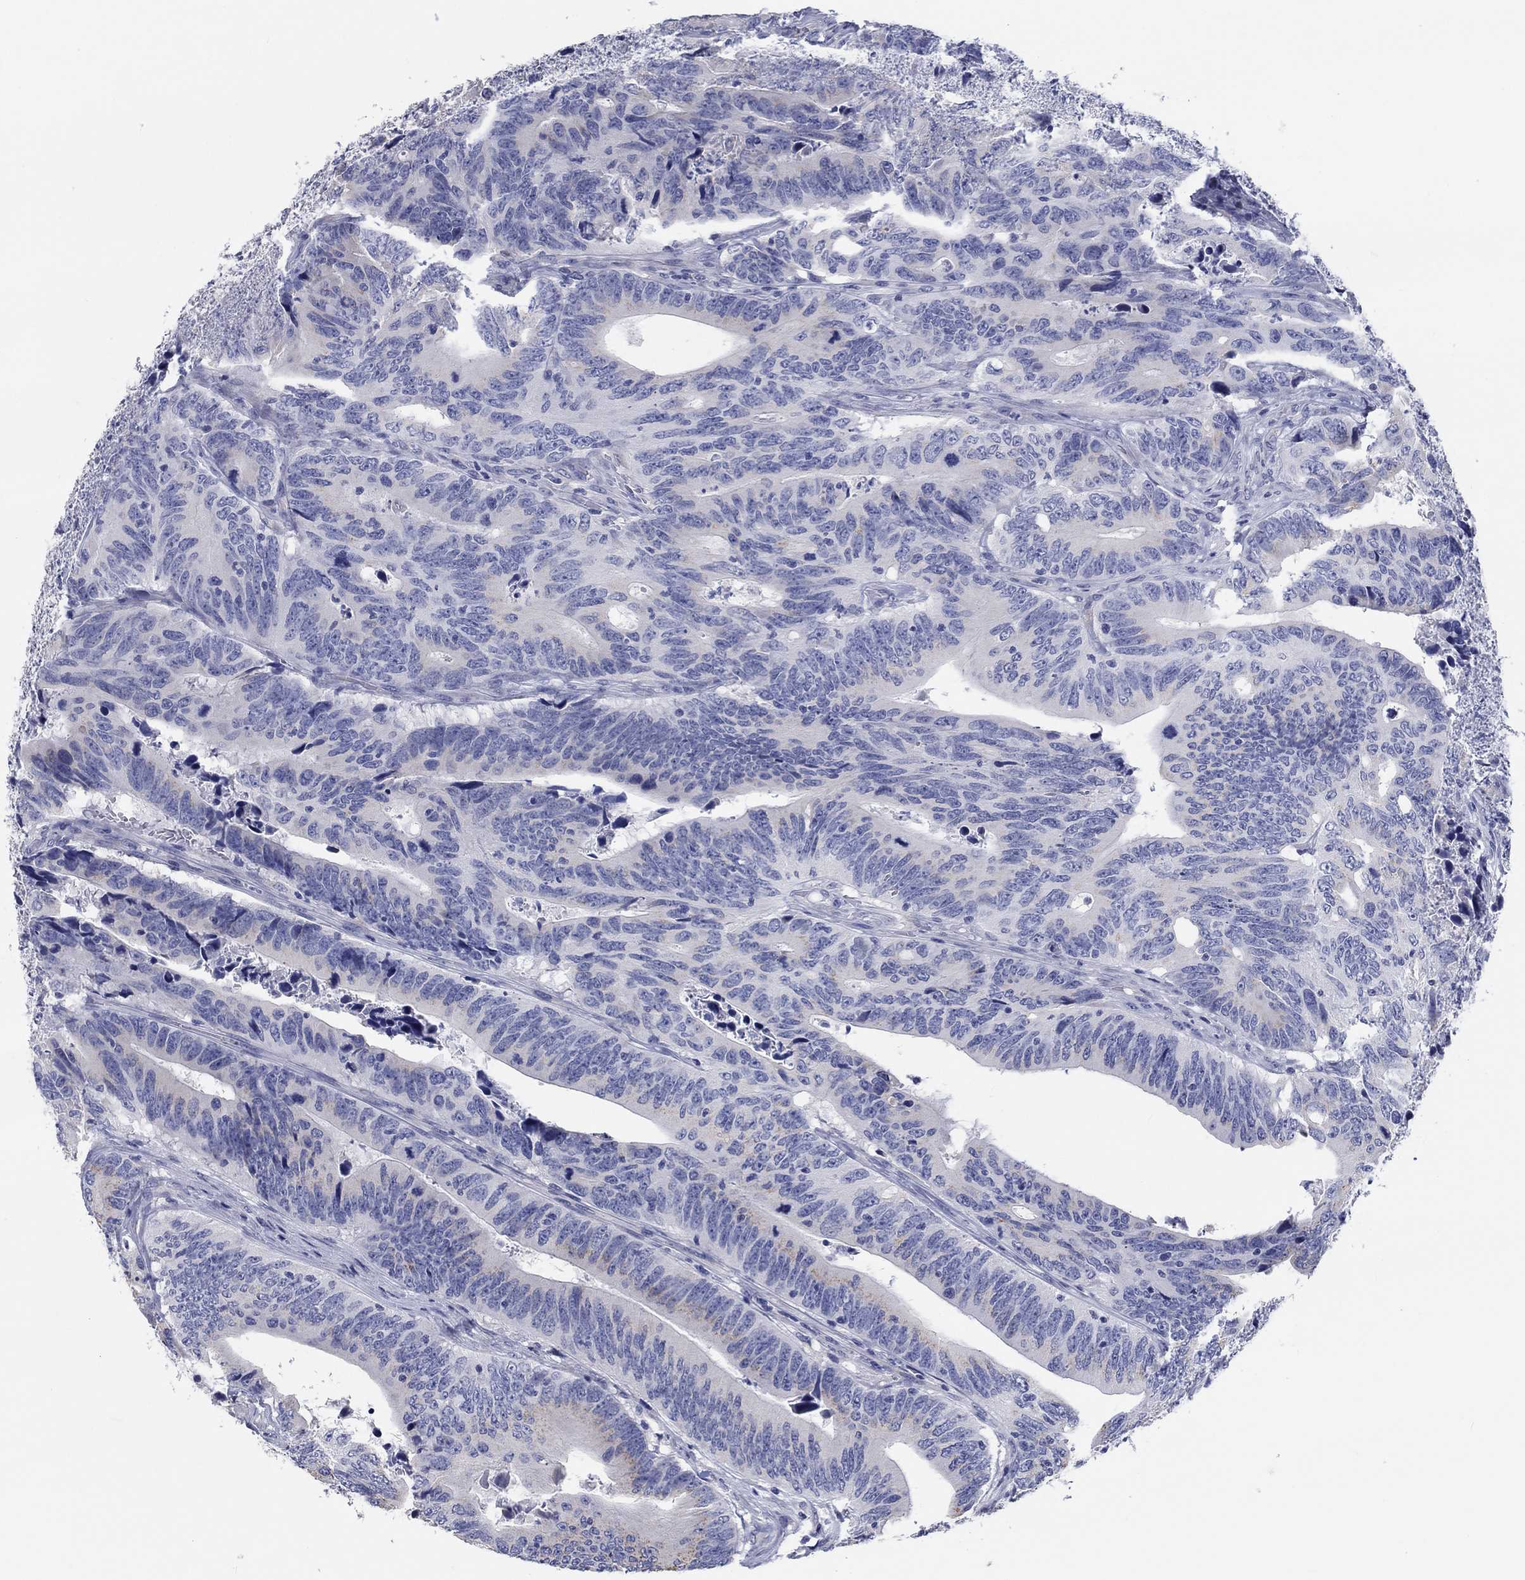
{"staining": {"intensity": "weak", "quantity": "<25%", "location": "cytoplasmic/membranous"}, "tissue": "colorectal cancer", "cell_type": "Tumor cells", "image_type": "cancer", "snomed": [{"axis": "morphology", "description": "Adenocarcinoma, NOS"}, {"axis": "topography", "description": "Colon"}], "caption": "Immunohistochemistry (IHC) of human colorectal cancer exhibits no staining in tumor cells.", "gene": "LRRC4C", "patient": {"sex": "female", "age": 90}}